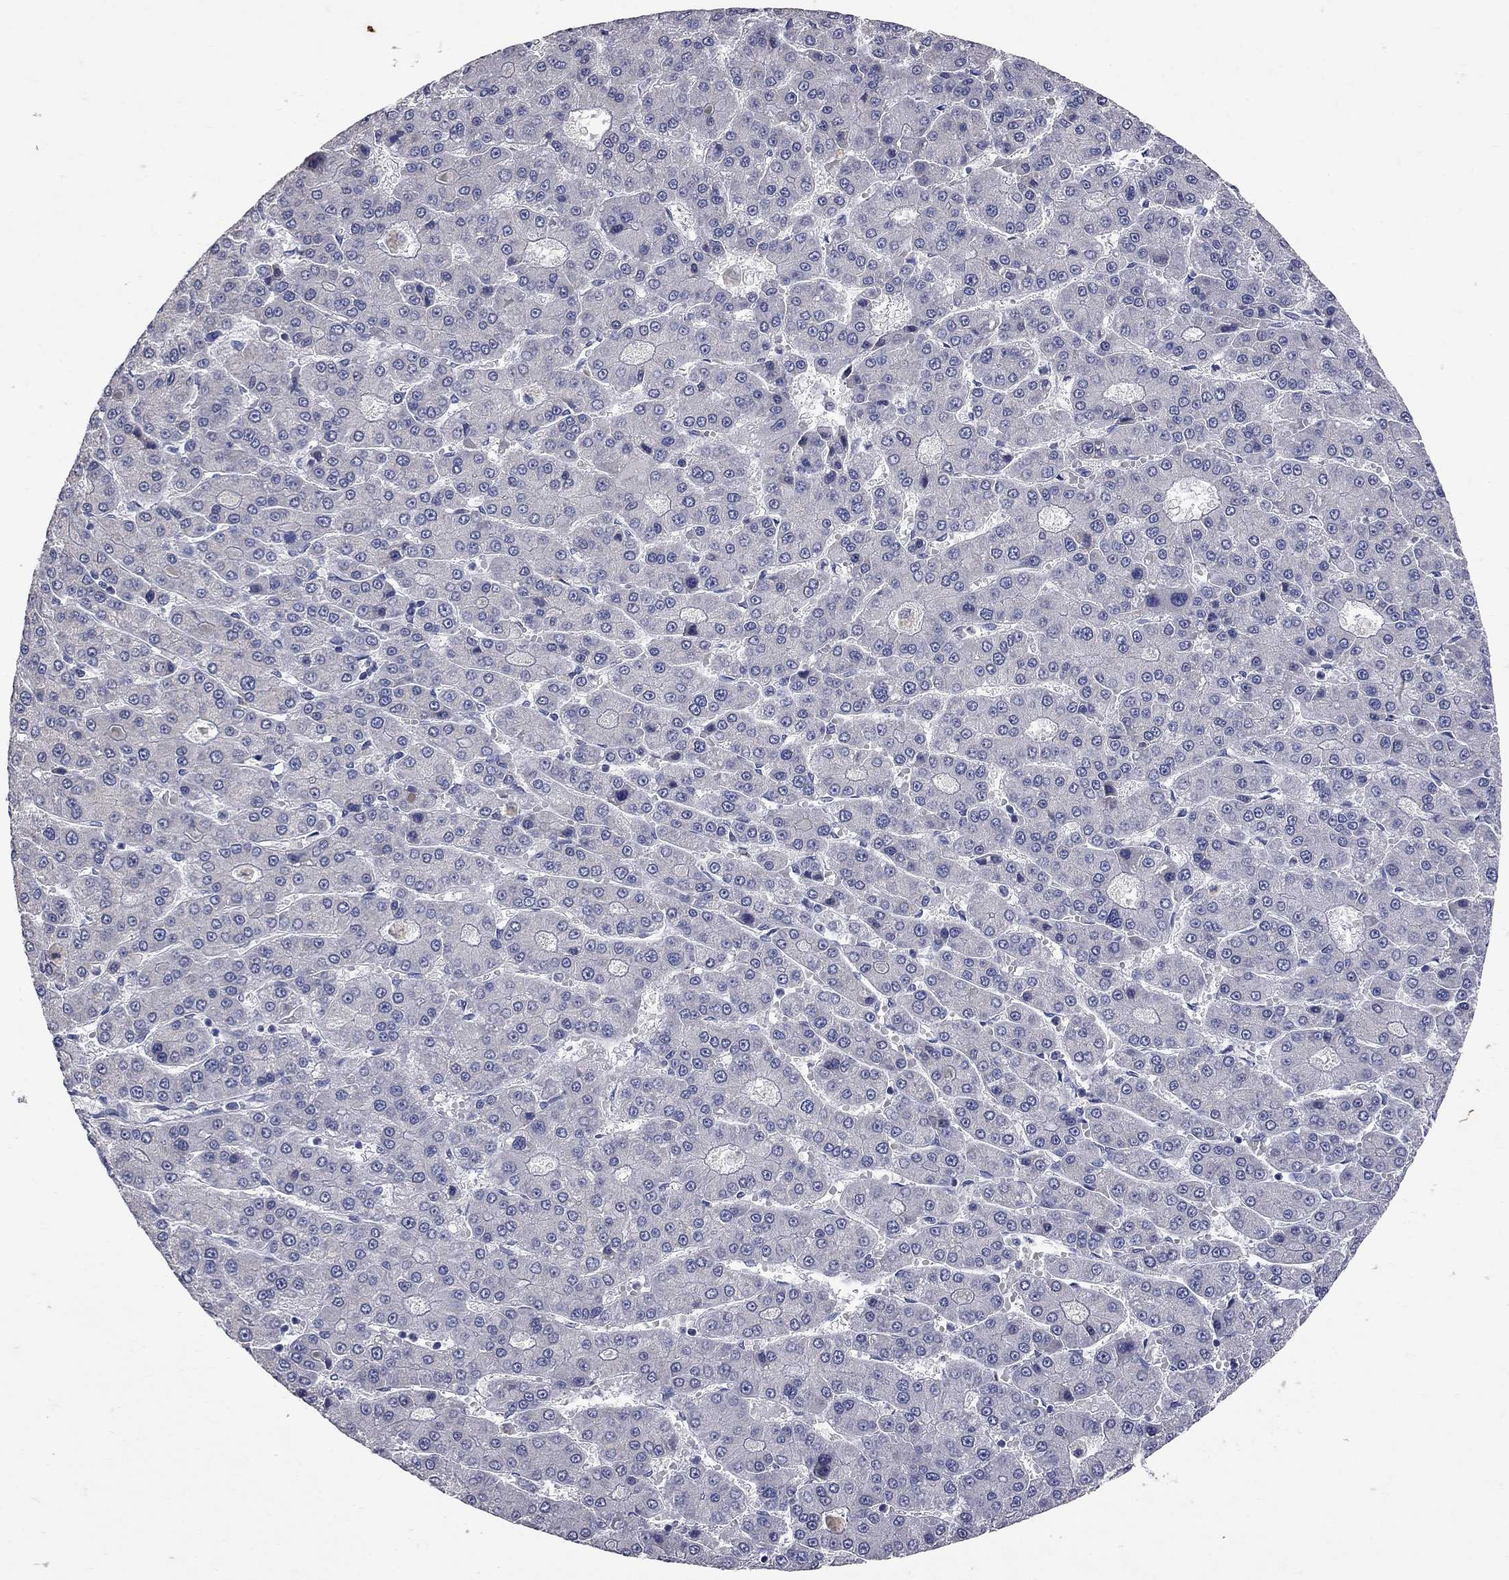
{"staining": {"intensity": "negative", "quantity": "none", "location": "none"}, "tissue": "liver cancer", "cell_type": "Tumor cells", "image_type": "cancer", "snomed": [{"axis": "morphology", "description": "Carcinoma, Hepatocellular, NOS"}, {"axis": "topography", "description": "Liver"}], "caption": "Protein analysis of liver hepatocellular carcinoma shows no significant positivity in tumor cells. (Brightfield microscopy of DAB immunohistochemistry at high magnification).", "gene": "NOS2", "patient": {"sex": "male", "age": 70}}